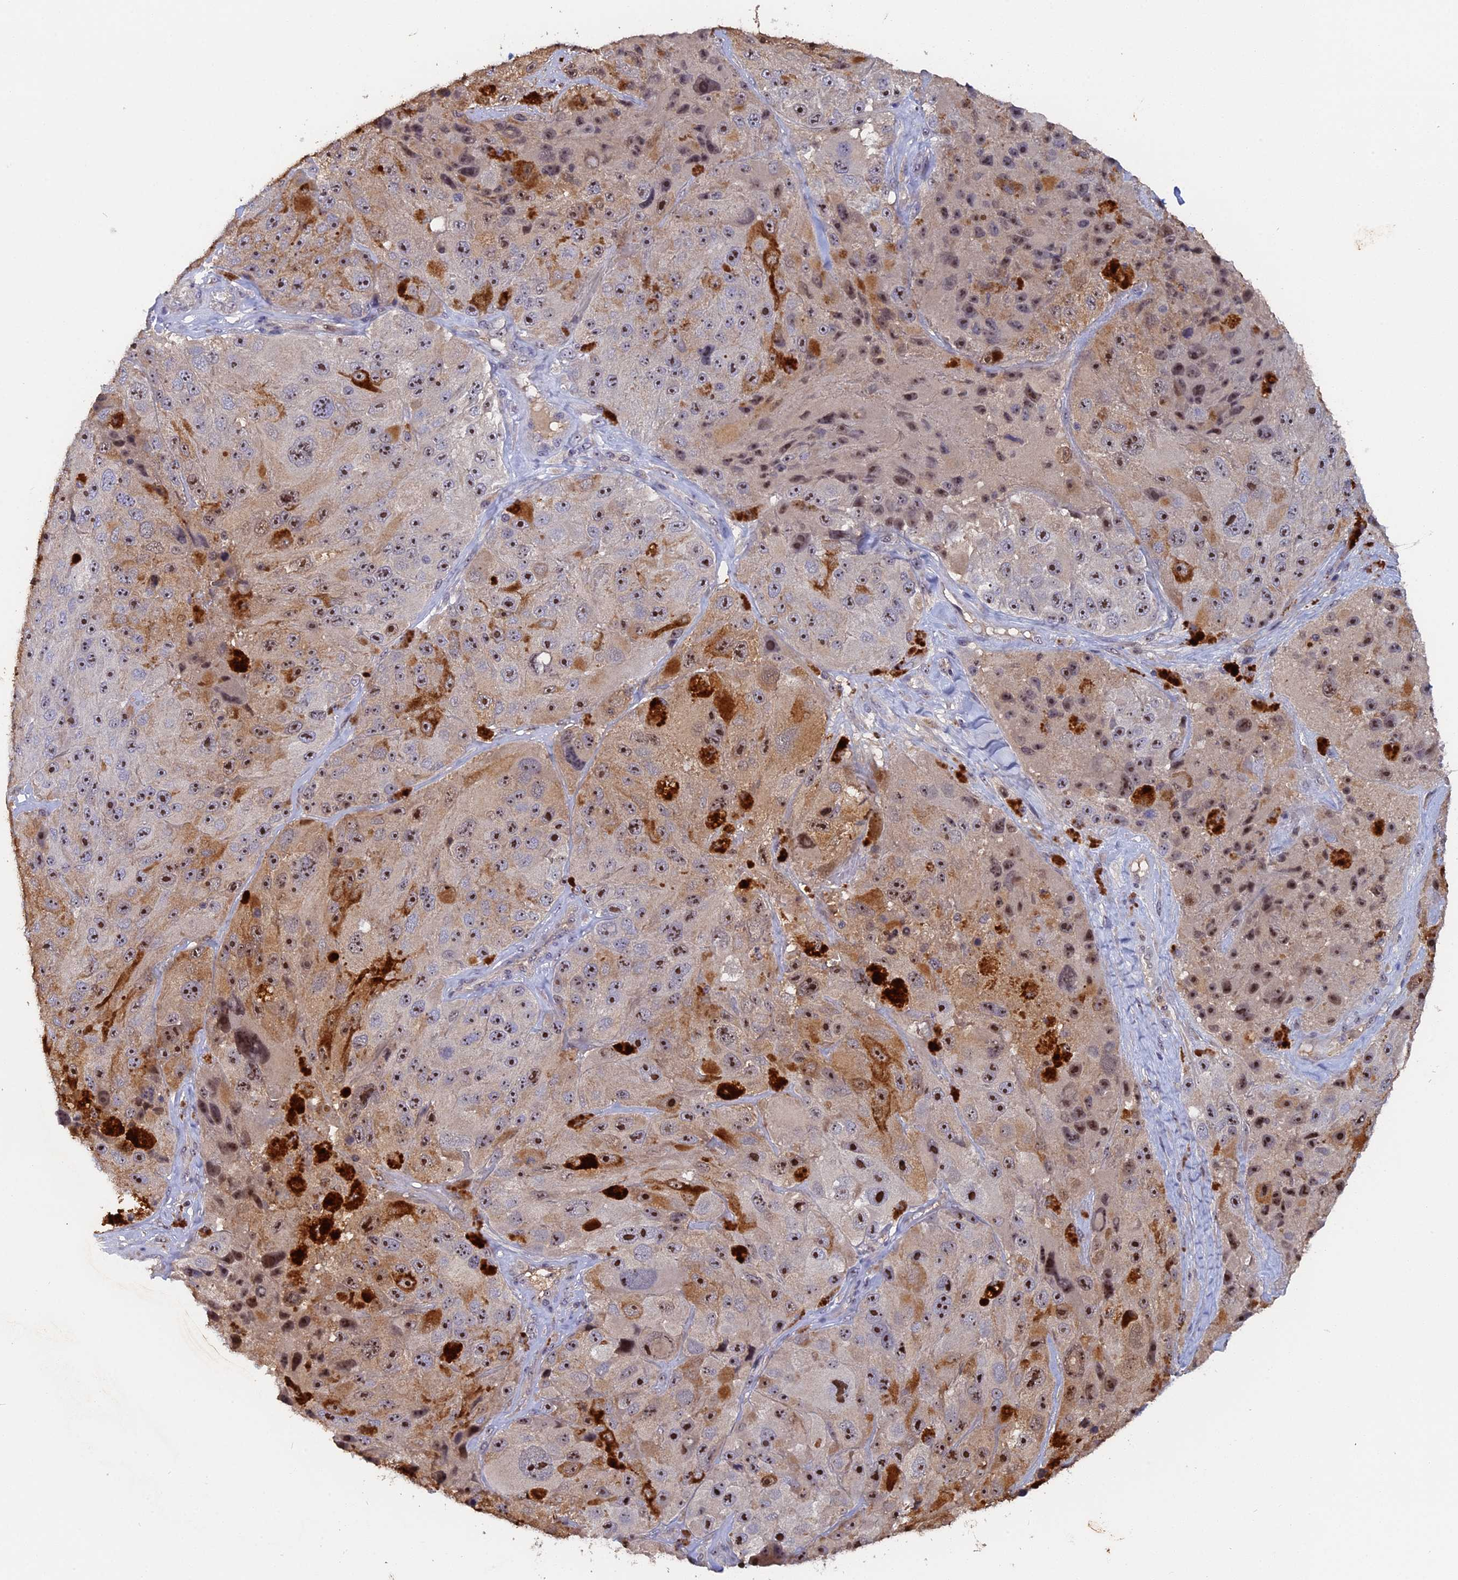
{"staining": {"intensity": "moderate", "quantity": ">75%", "location": "cytoplasmic/membranous,nuclear"}, "tissue": "melanoma", "cell_type": "Tumor cells", "image_type": "cancer", "snomed": [{"axis": "morphology", "description": "Malignant melanoma, Metastatic site"}, {"axis": "topography", "description": "Lymph node"}], "caption": "Melanoma stained with a brown dye exhibits moderate cytoplasmic/membranous and nuclear positive positivity in about >75% of tumor cells.", "gene": "FAM98C", "patient": {"sex": "male", "age": 62}}